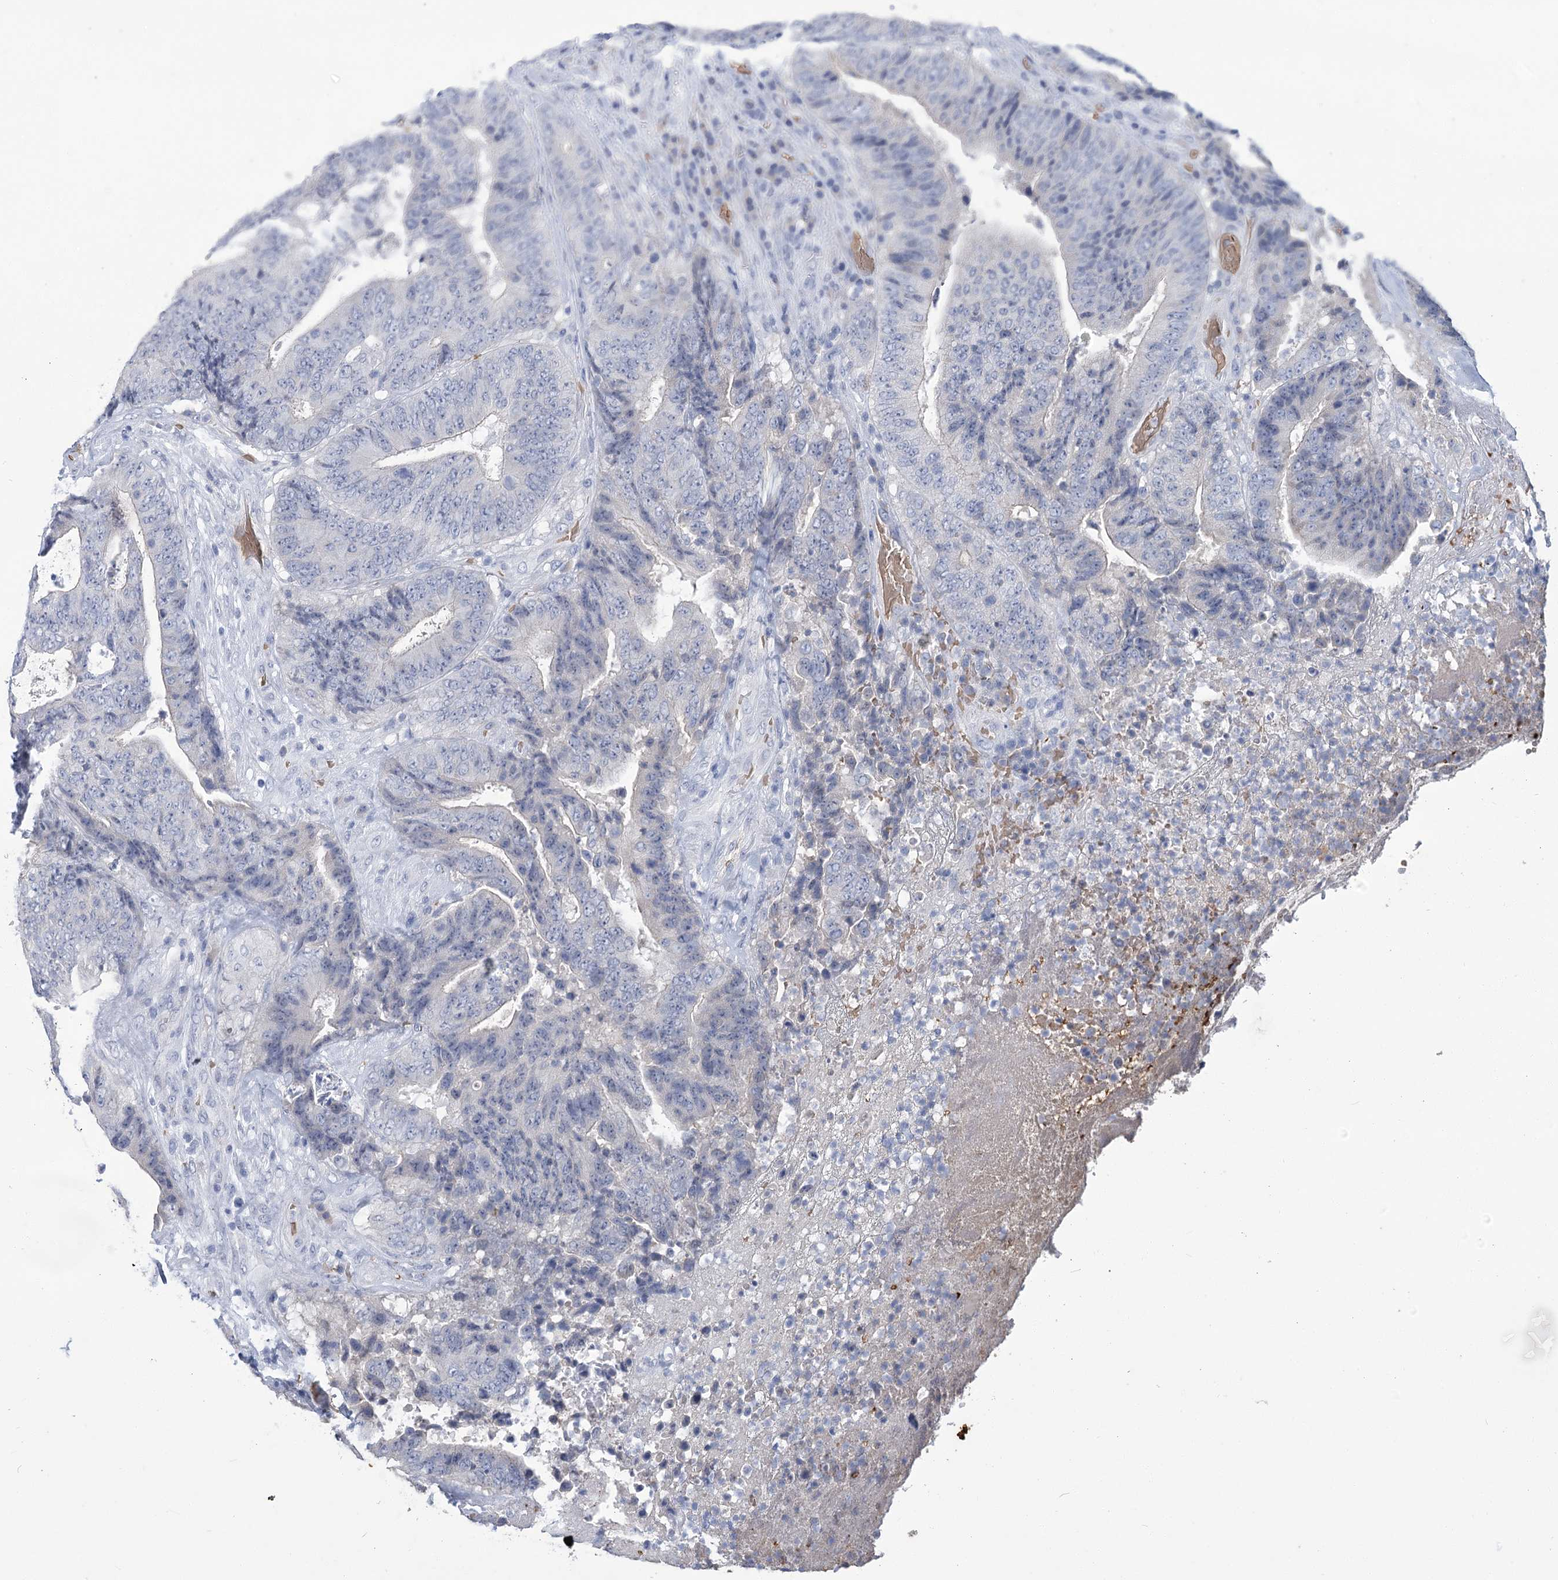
{"staining": {"intensity": "negative", "quantity": "none", "location": "none"}, "tissue": "colorectal cancer", "cell_type": "Tumor cells", "image_type": "cancer", "snomed": [{"axis": "morphology", "description": "Adenocarcinoma, NOS"}, {"axis": "topography", "description": "Rectum"}], "caption": "The photomicrograph demonstrates no staining of tumor cells in colorectal cancer.", "gene": "HBA1", "patient": {"sex": "male", "age": 72}}